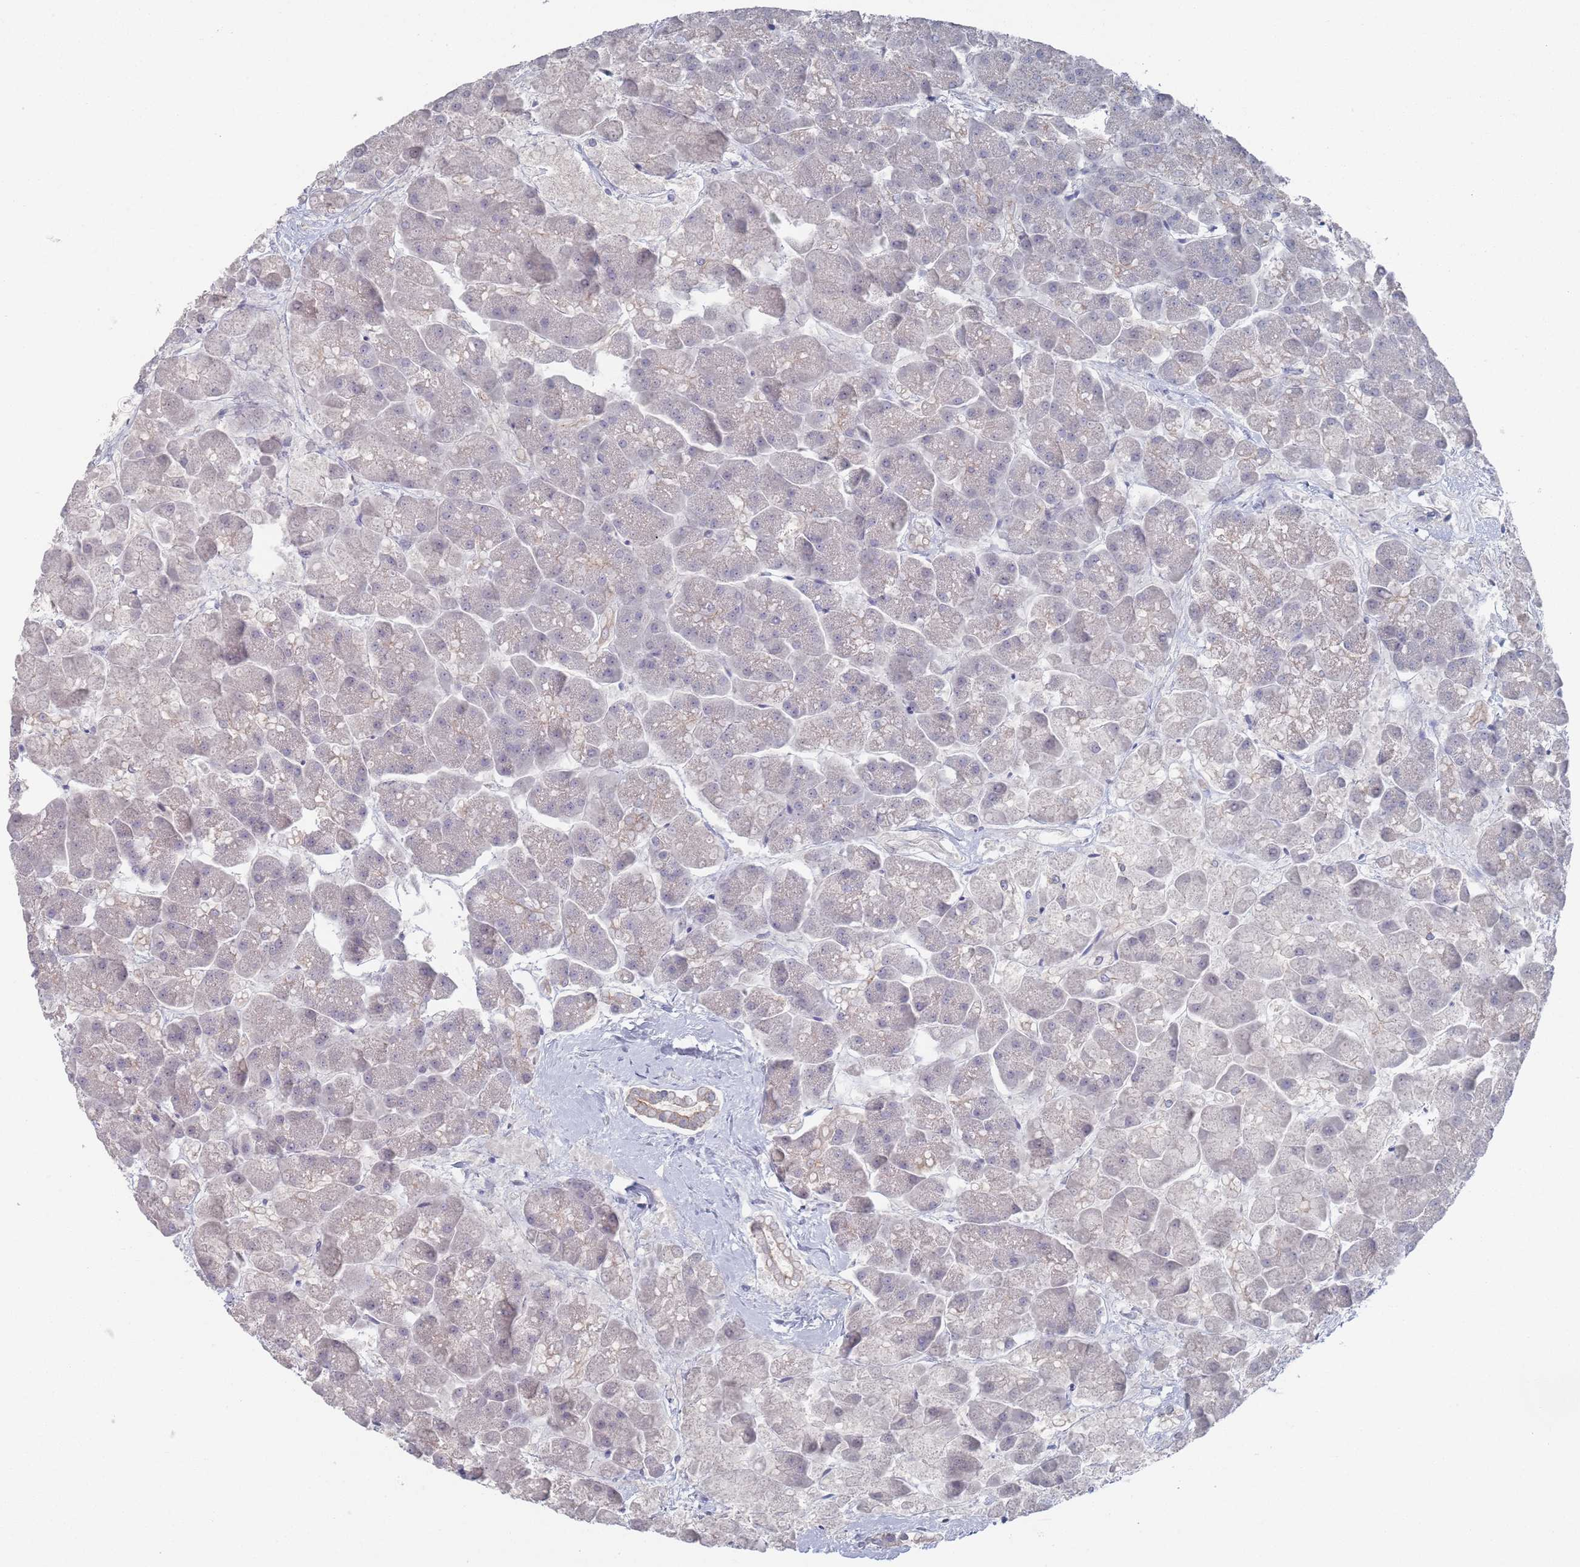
{"staining": {"intensity": "moderate", "quantity": "25%-75%", "location": "cytoplasmic/membranous"}, "tissue": "pancreas", "cell_type": "Exocrine glandular cells", "image_type": "normal", "snomed": [{"axis": "morphology", "description": "Normal tissue, NOS"}, {"axis": "topography", "description": "Pancreas"}, {"axis": "topography", "description": "Peripheral nerve tissue"}], "caption": "Pancreas stained with a brown dye demonstrates moderate cytoplasmic/membranous positive staining in about 25%-75% of exocrine glandular cells.", "gene": "PROM2", "patient": {"sex": "male", "age": 54}}